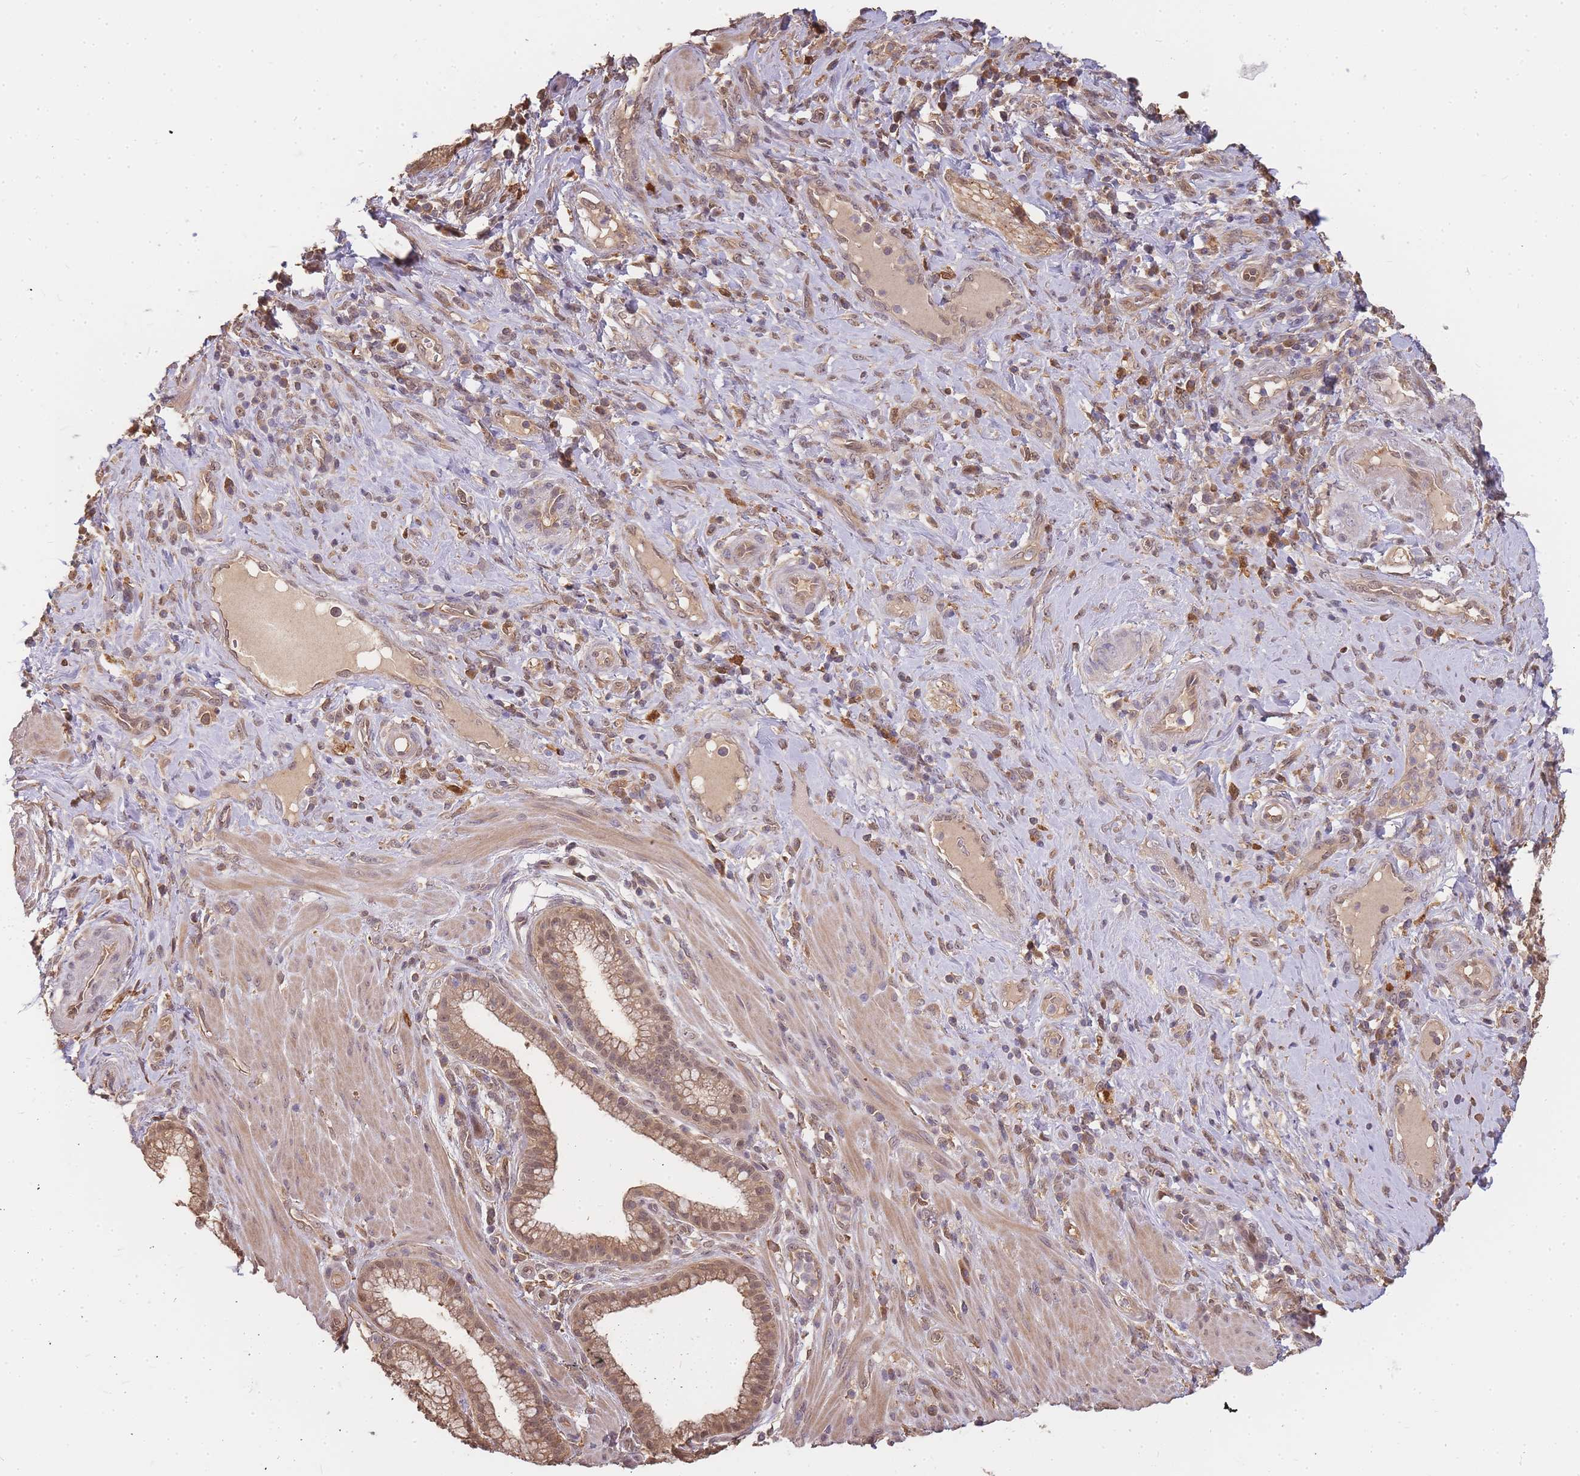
{"staining": {"intensity": "moderate", "quantity": ">75%", "location": "cytoplasmic/membranous,nuclear"}, "tissue": "pancreatic cancer", "cell_type": "Tumor cells", "image_type": "cancer", "snomed": [{"axis": "morphology", "description": "Adenocarcinoma, NOS"}, {"axis": "topography", "description": "Pancreas"}], "caption": "Protein expression analysis of pancreatic cancer (adenocarcinoma) demonstrates moderate cytoplasmic/membranous and nuclear expression in about >75% of tumor cells.", "gene": "CDKN2AIPNL", "patient": {"sex": "male", "age": 72}}